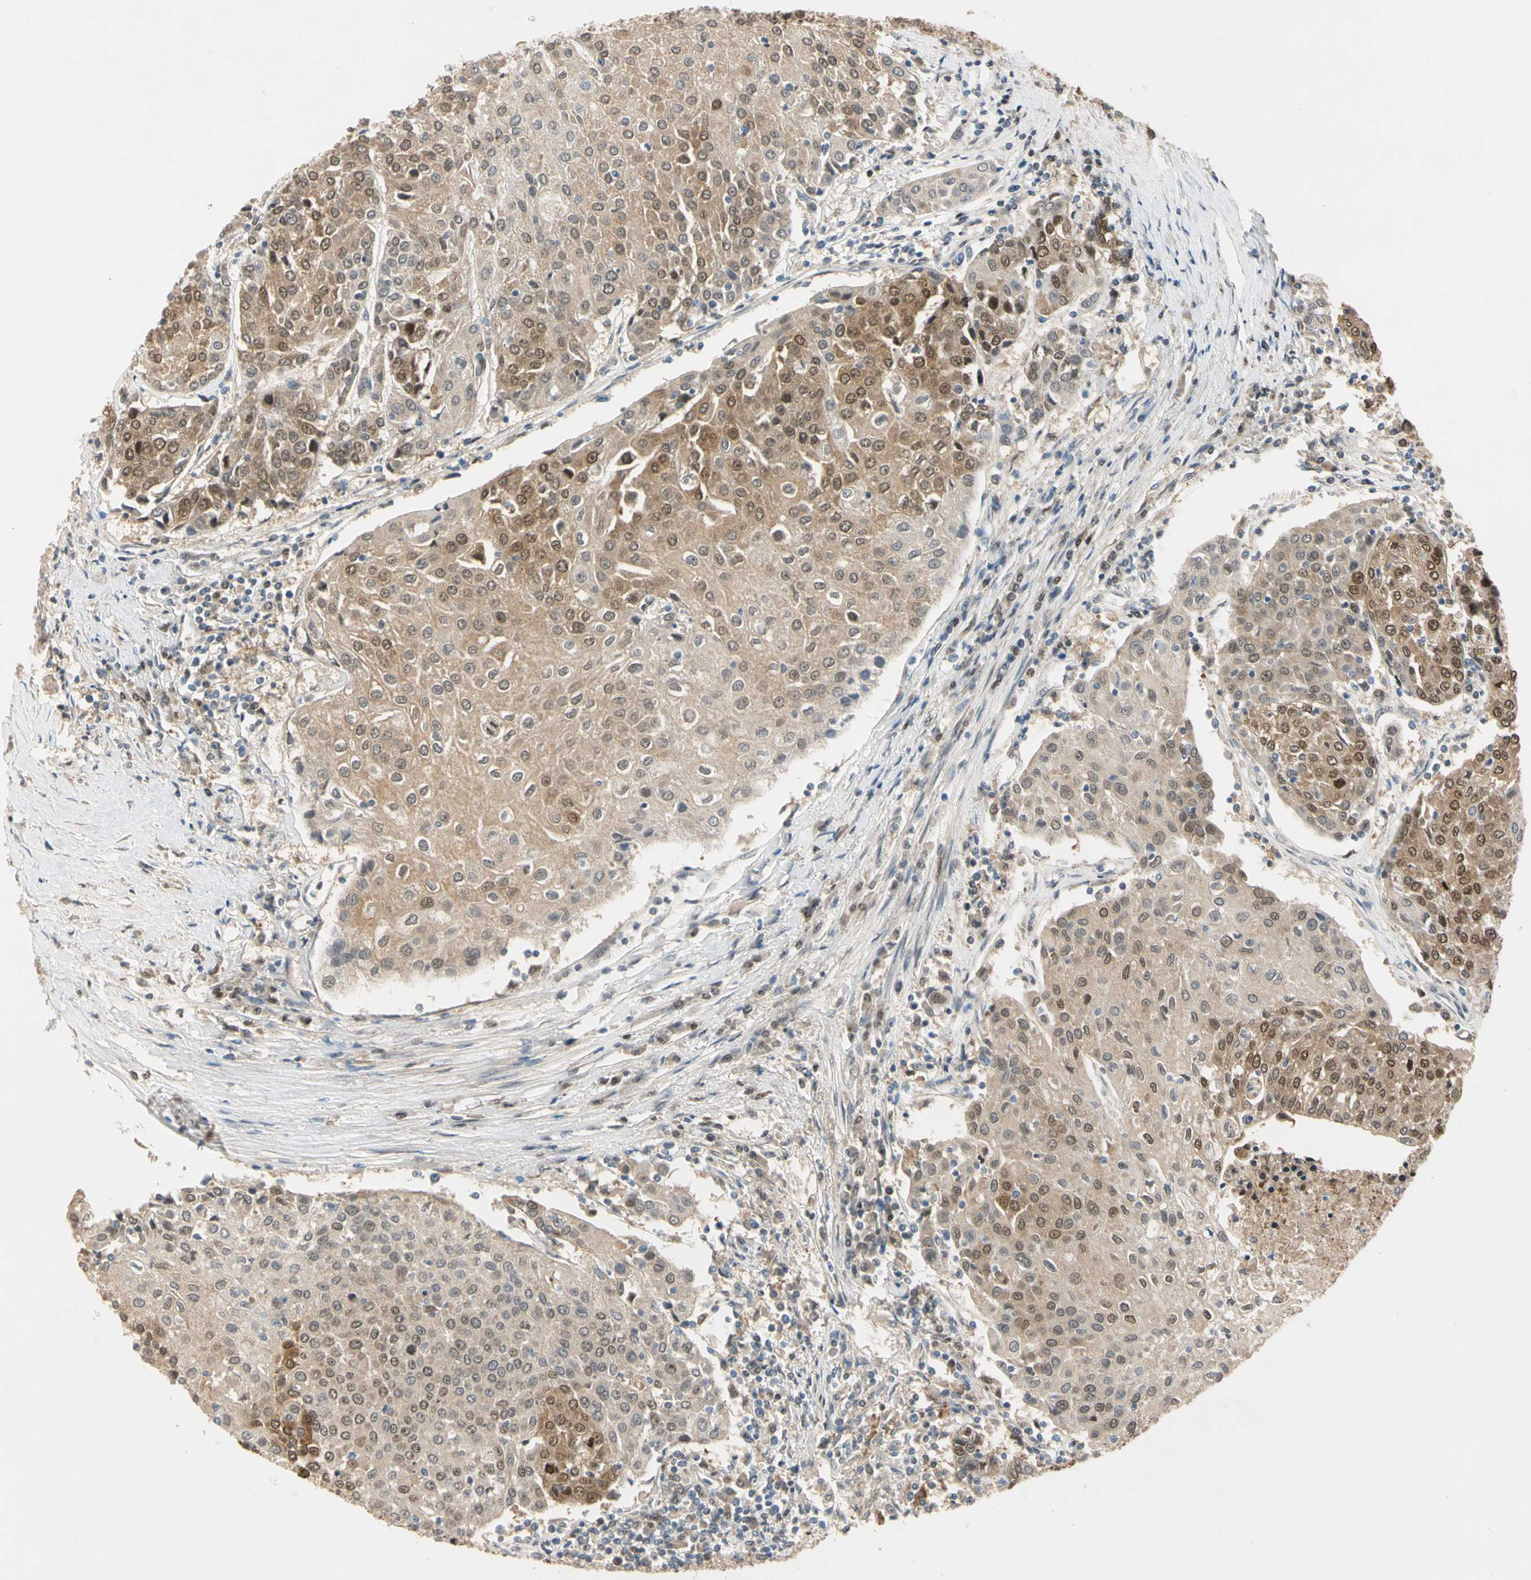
{"staining": {"intensity": "strong", "quantity": ">75%", "location": "cytoplasmic/membranous,nuclear"}, "tissue": "urothelial cancer", "cell_type": "Tumor cells", "image_type": "cancer", "snomed": [{"axis": "morphology", "description": "Urothelial carcinoma, High grade"}, {"axis": "topography", "description": "Urinary bladder"}], "caption": "Tumor cells demonstrate high levels of strong cytoplasmic/membranous and nuclear positivity in about >75% of cells in human urothelial carcinoma (high-grade). (DAB (3,3'-diaminobenzidine) IHC, brown staining for protein, blue staining for nuclei).", "gene": "RIOX2", "patient": {"sex": "female", "age": 85}}